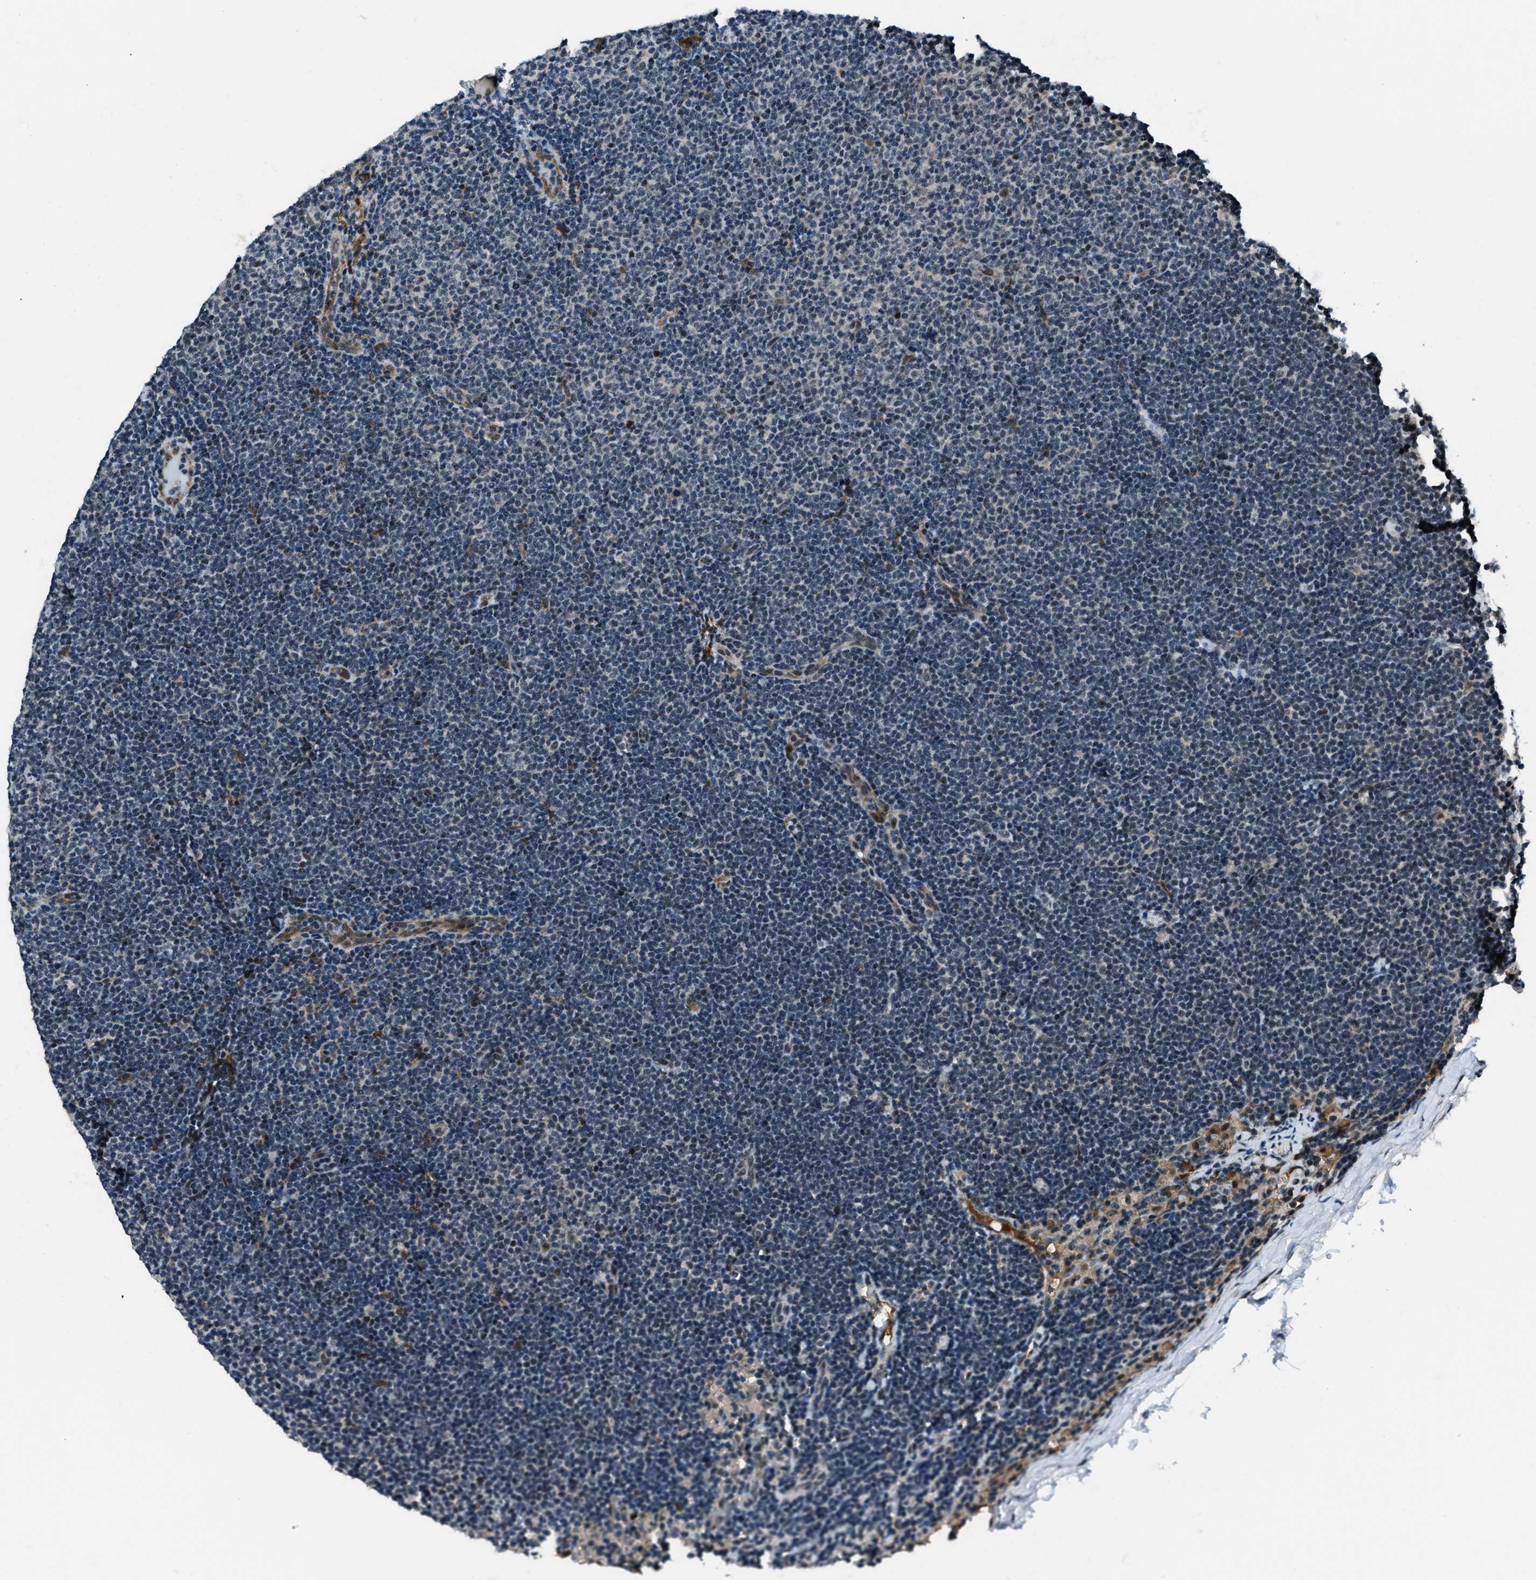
{"staining": {"intensity": "negative", "quantity": "none", "location": "none"}, "tissue": "lymphoma", "cell_type": "Tumor cells", "image_type": "cancer", "snomed": [{"axis": "morphology", "description": "Malignant lymphoma, non-Hodgkin's type, Low grade"}, {"axis": "topography", "description": "Lymph node"}], "caption": "There is no significant positivity in tumor cells of low-grade malignant lymphoma, non-Hodgkin's type.", "gene": "ACTL9", "patient": {"sex": "female", "age": 53}}